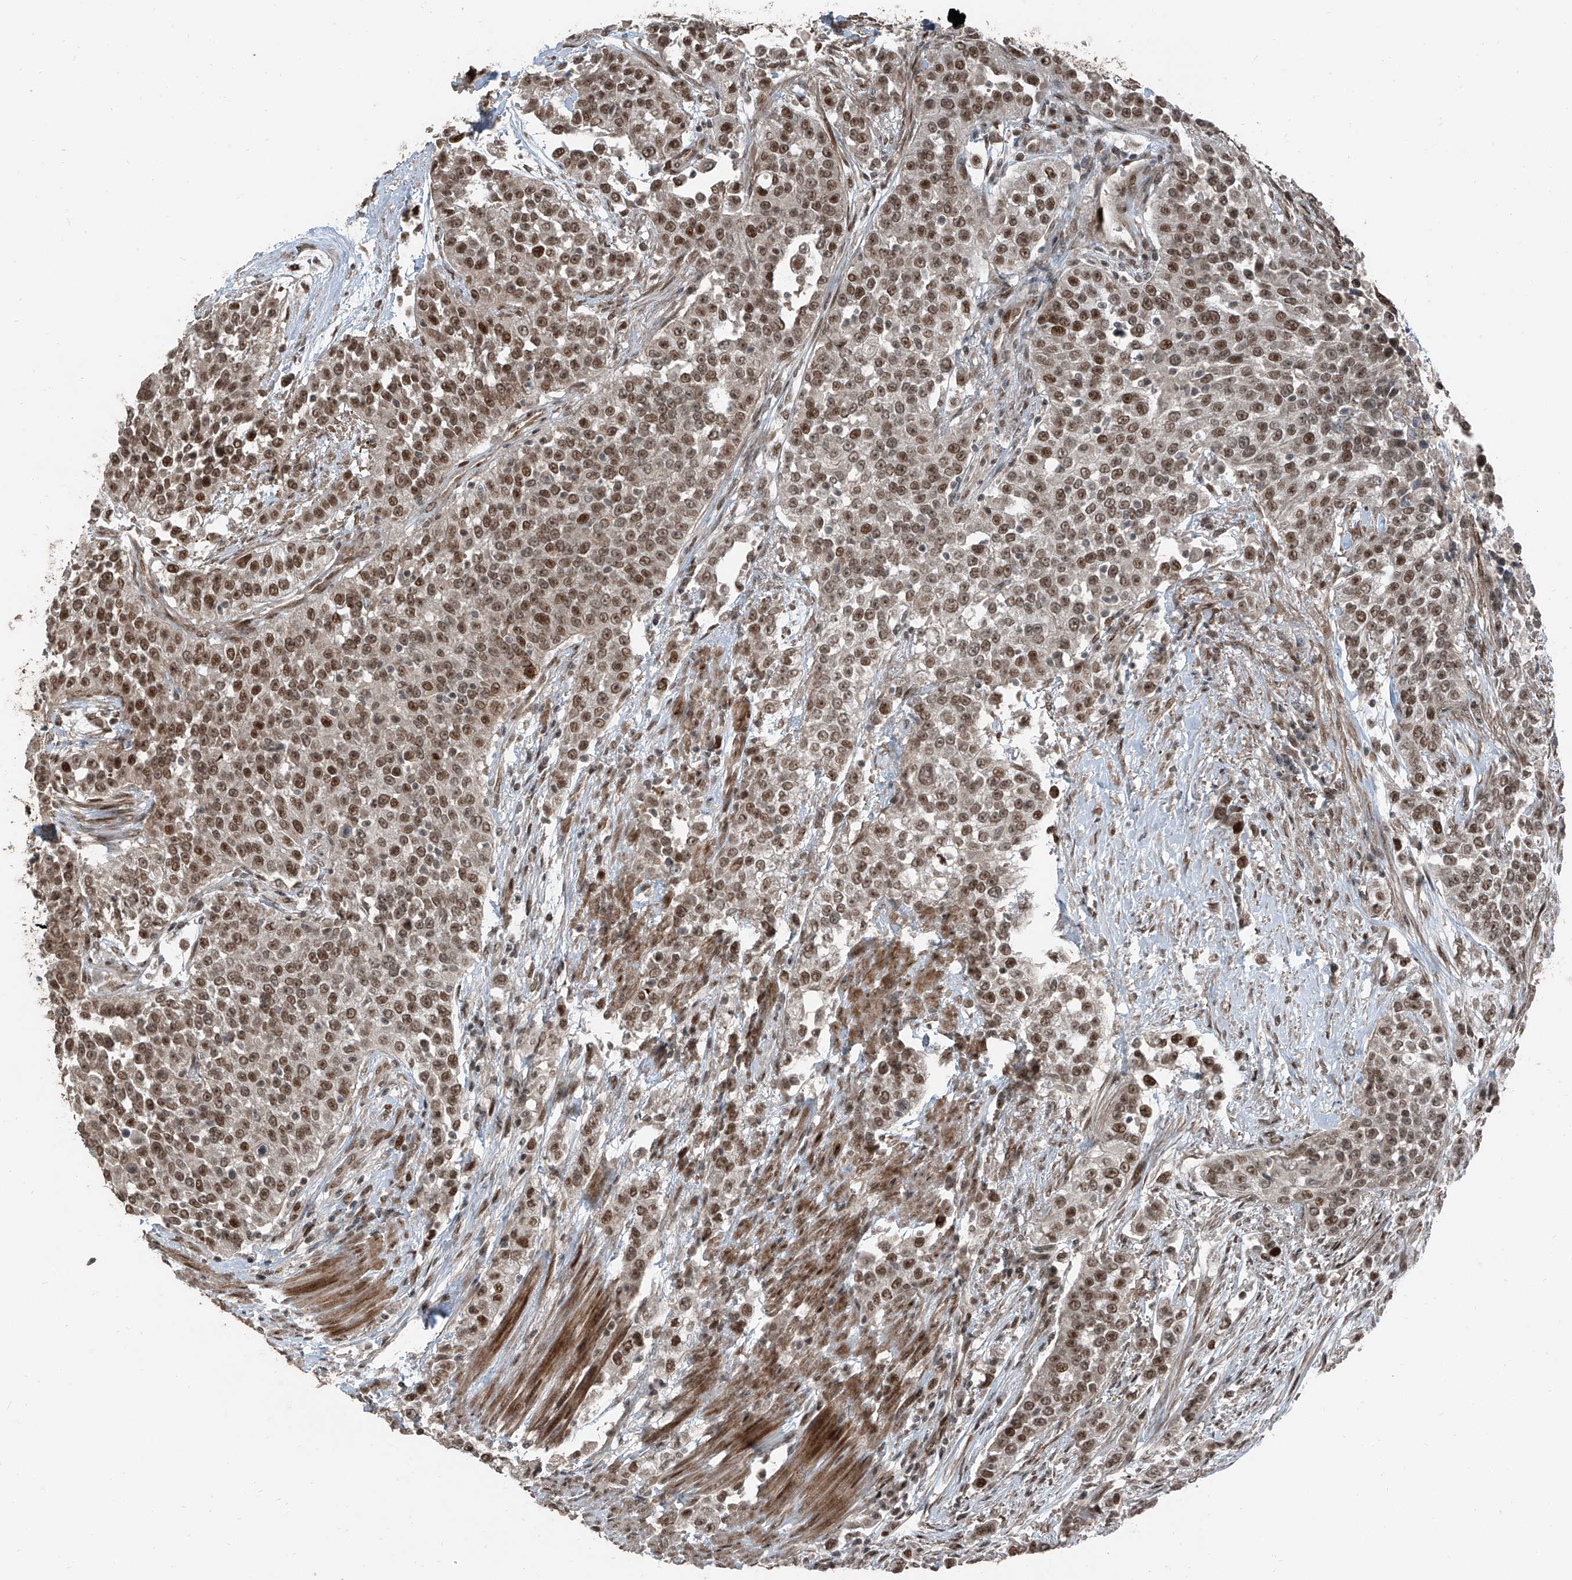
{"staining": {"intensity": "moderate", "quantity": ">75%", "location": "nuclear"}, "tissue": "urothelial cancer", "cell_type": "Tumor cells", "image_type": "cancer", "snomed": [{"axis": "morphology", "description": "Urothelial carcinoma, High grade"}, {"axis": "topography", "description": "Urinary bladder"}], "caption": "Immunohistochemistry (IHC) (DAB) staining of human urothelial cancer reveals moderate nuclear protein staining in approximately >75% of tumor cells. Using DAB (brown) and hematoxylin (blue) stains, captured at high magnification using brightfield microscopy.", "gene": "ZNF570", "patient": {"sex": "female", "age": 80}}